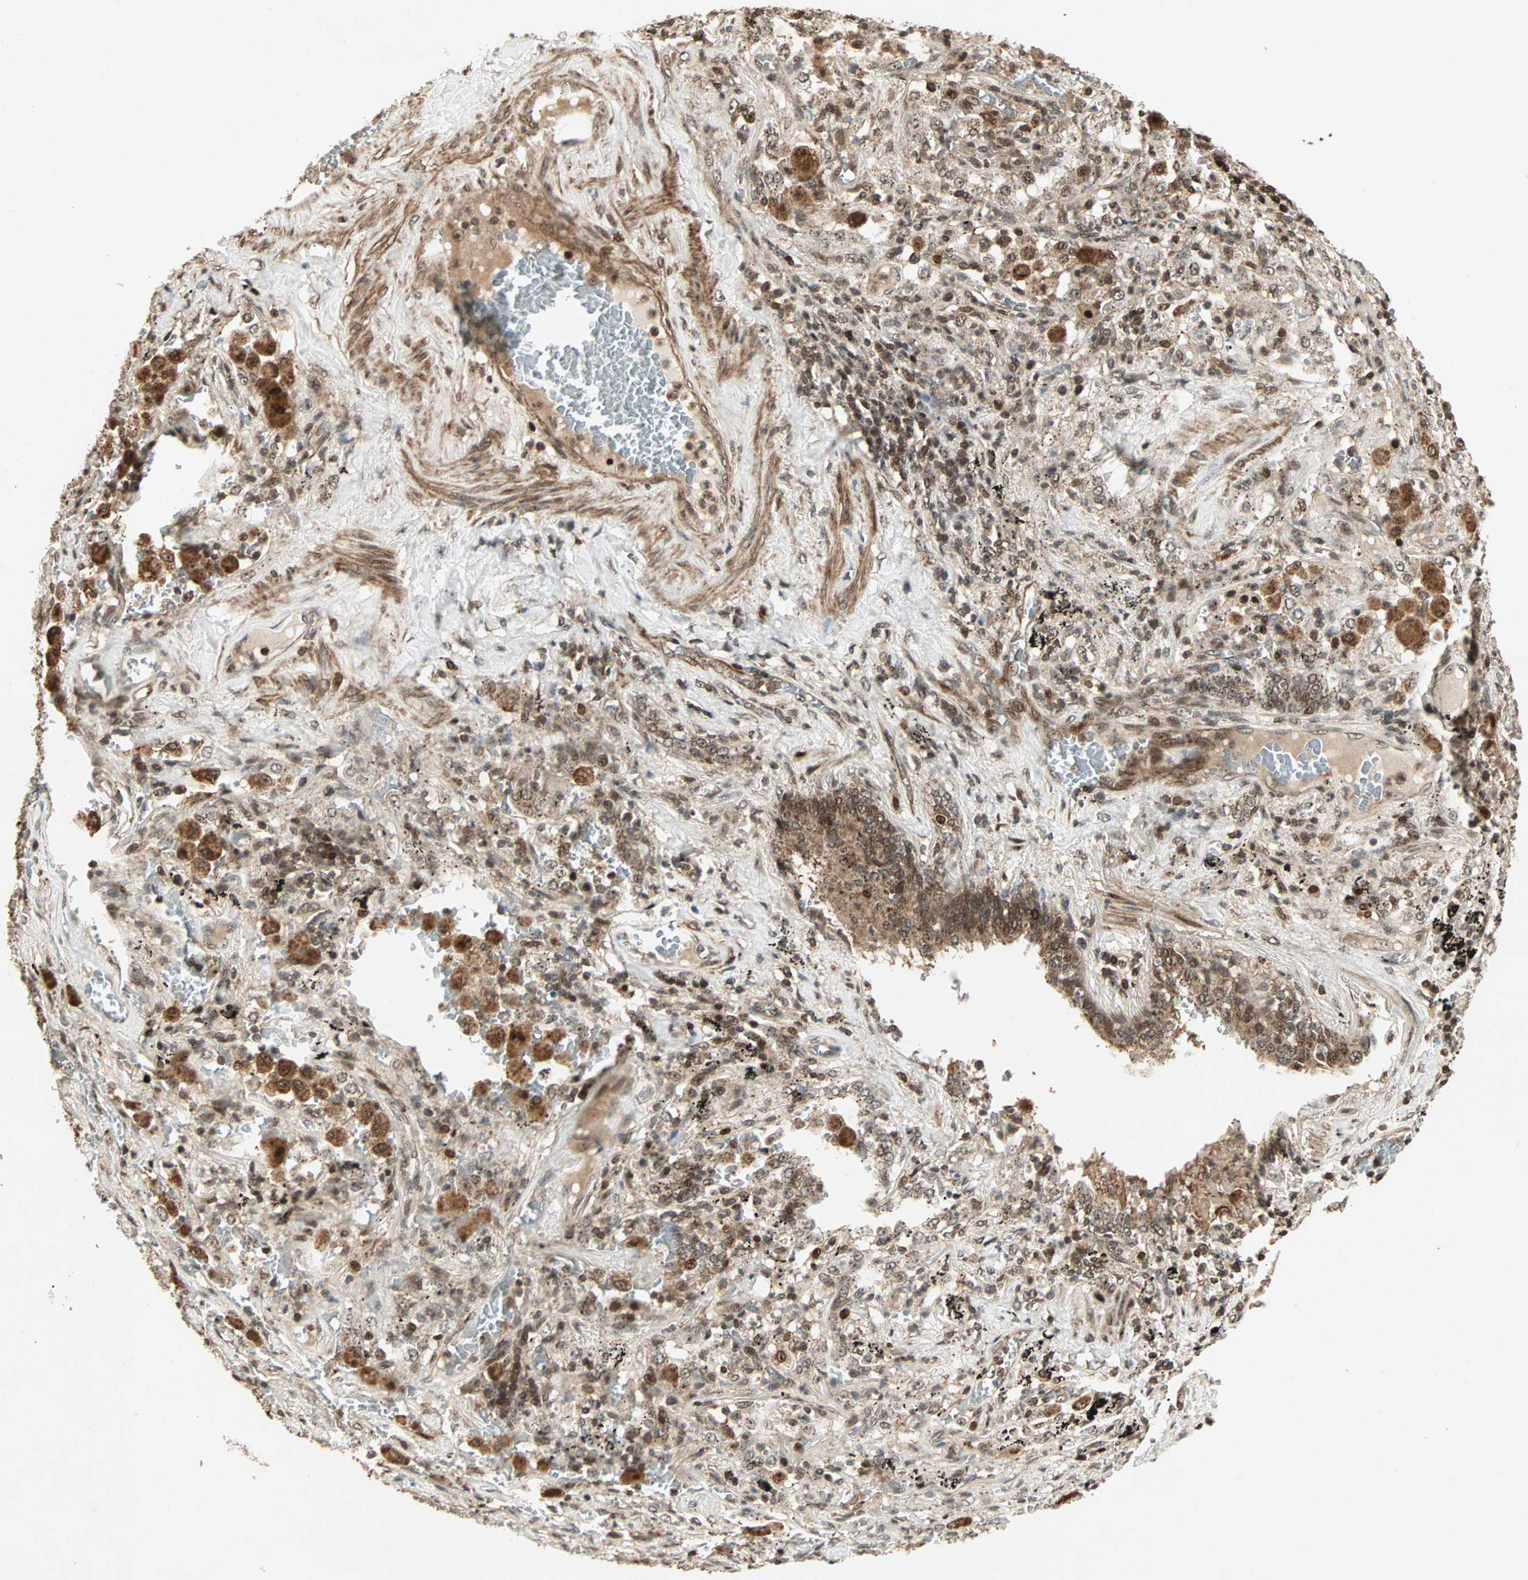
{"staining": {"intensity": "moderate", "quantity": ">75%", "location": "cytoplasmic/membranous,nuclear"}, "tissue": "lung cancer", "cell_type": "Tumor cells", "image_type": "cancer", "snomed": [{"axis": "morphology", "description": "Squamous cell carcinoma, NOS"}, {"axis": "topography", "description": "Lung"}], "caption": "Immunohistochemistry (IHC) histopathology image of lung cancer (squamous cell carcinoma) stained for a protein (brown), which exhibits medium levels of moderate cytoplasmic/membranous and nuclear positivity in about >75% of tumor cells.", "gene": "ZBED9", "patient": {"sex": "male", "age": 57}}